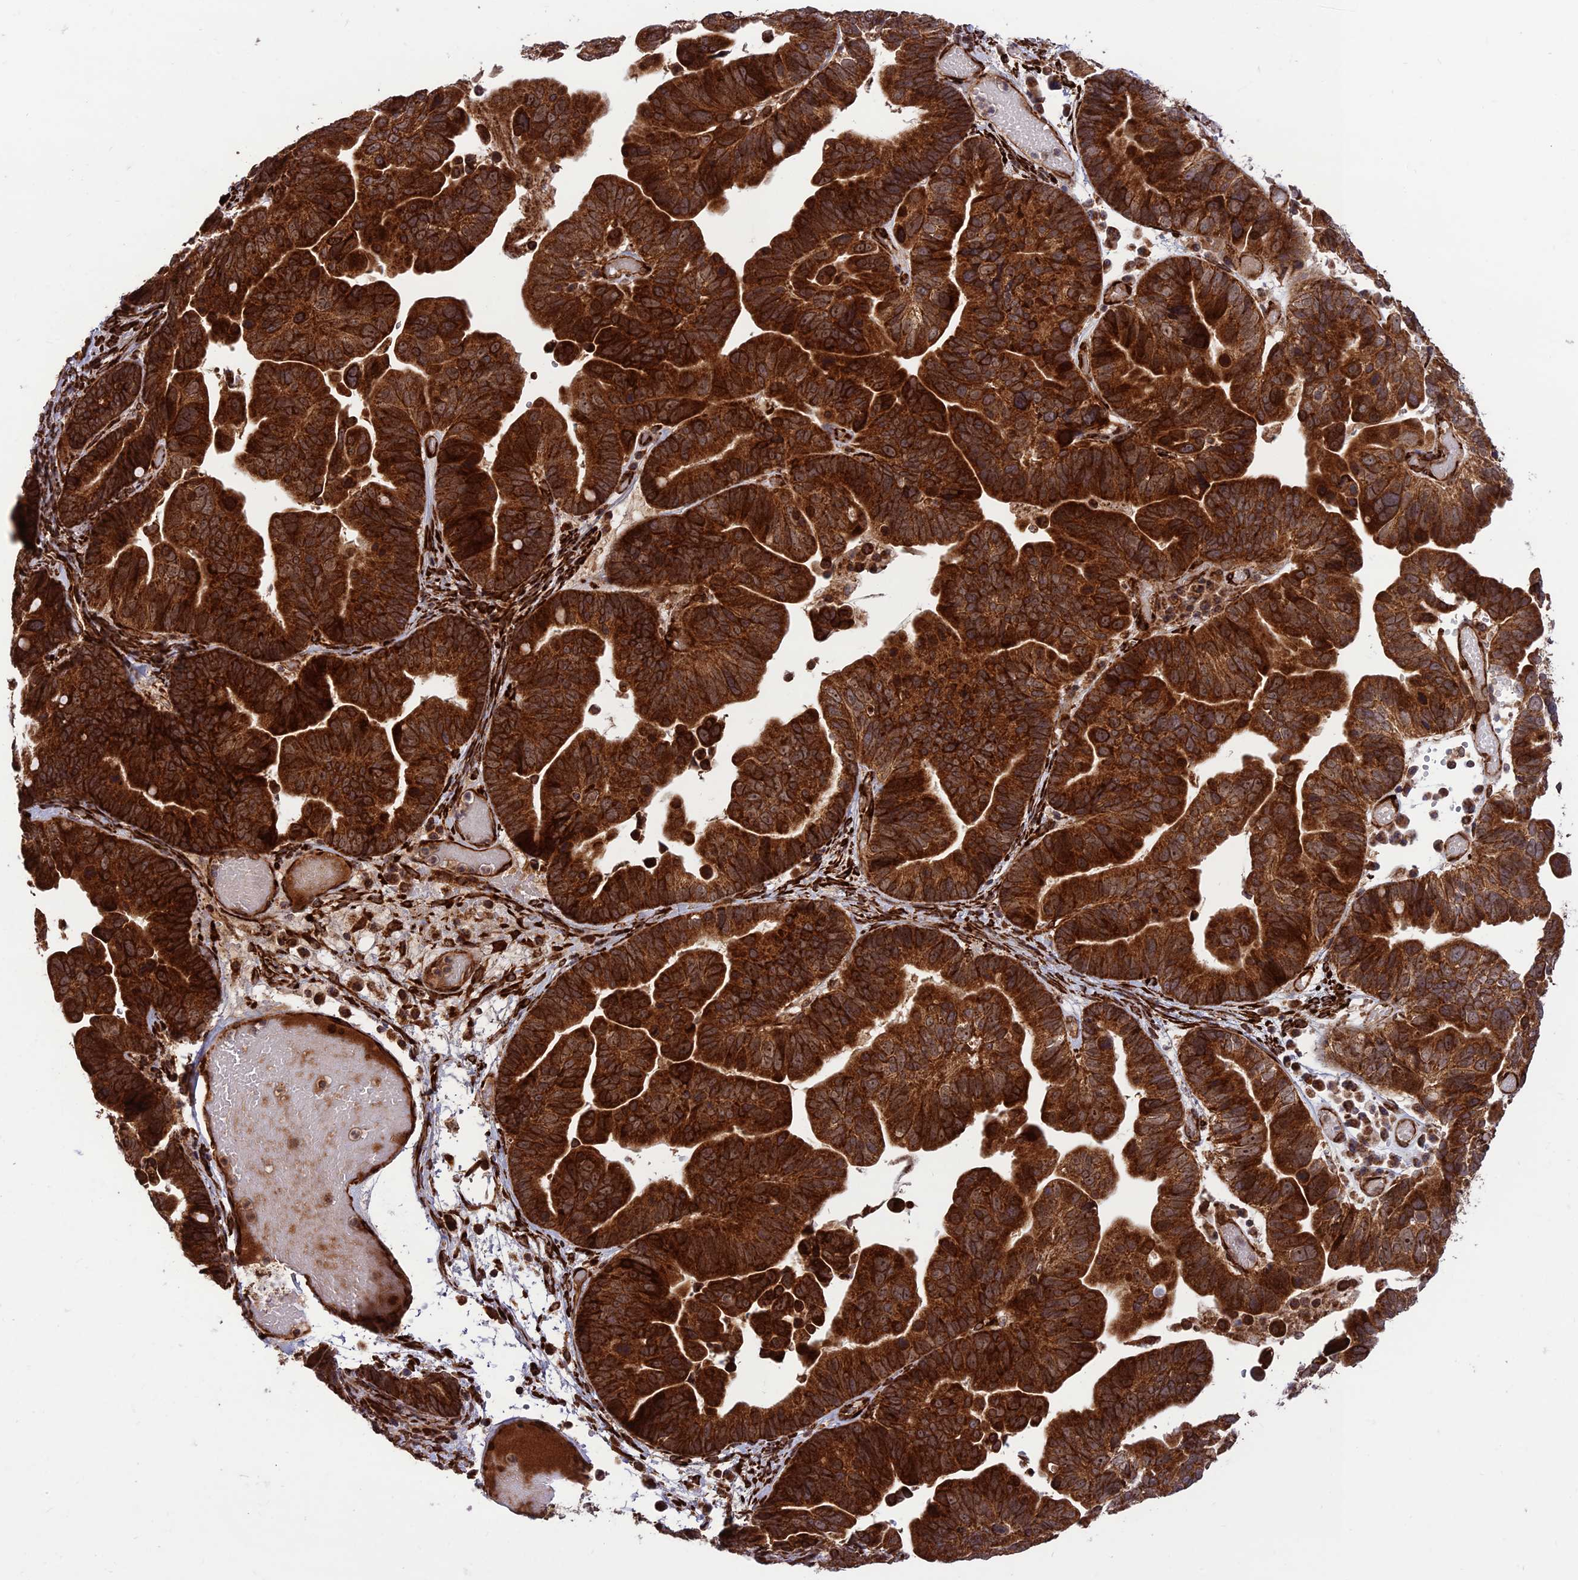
{"staining": {"intensity": "strong", "quantity": ">75%", "location": "cytoplasmic/membranous,nuclear"}, "tissue": "ovarian cancer", "cell_type": "Tumor cells", "image_type": "cancer", "snomed": [{"axis": "morphology", "description": "Cystadenocarcinoma, serous, NOS"}, {"axis": "topography", "description": "Ovary"}], "caption": "A histopathology image of ovarian cancer stained for a protein demonstrates strong cytoplasmic/membranous and nuclear brown staining in tumor cells. (DAB (3,3'-diaminobenzidine) = brown stain, brightfield microscopy at high magnification).", "gene": "CRTAP", "patient": {"sex": "female", "age": 56}}